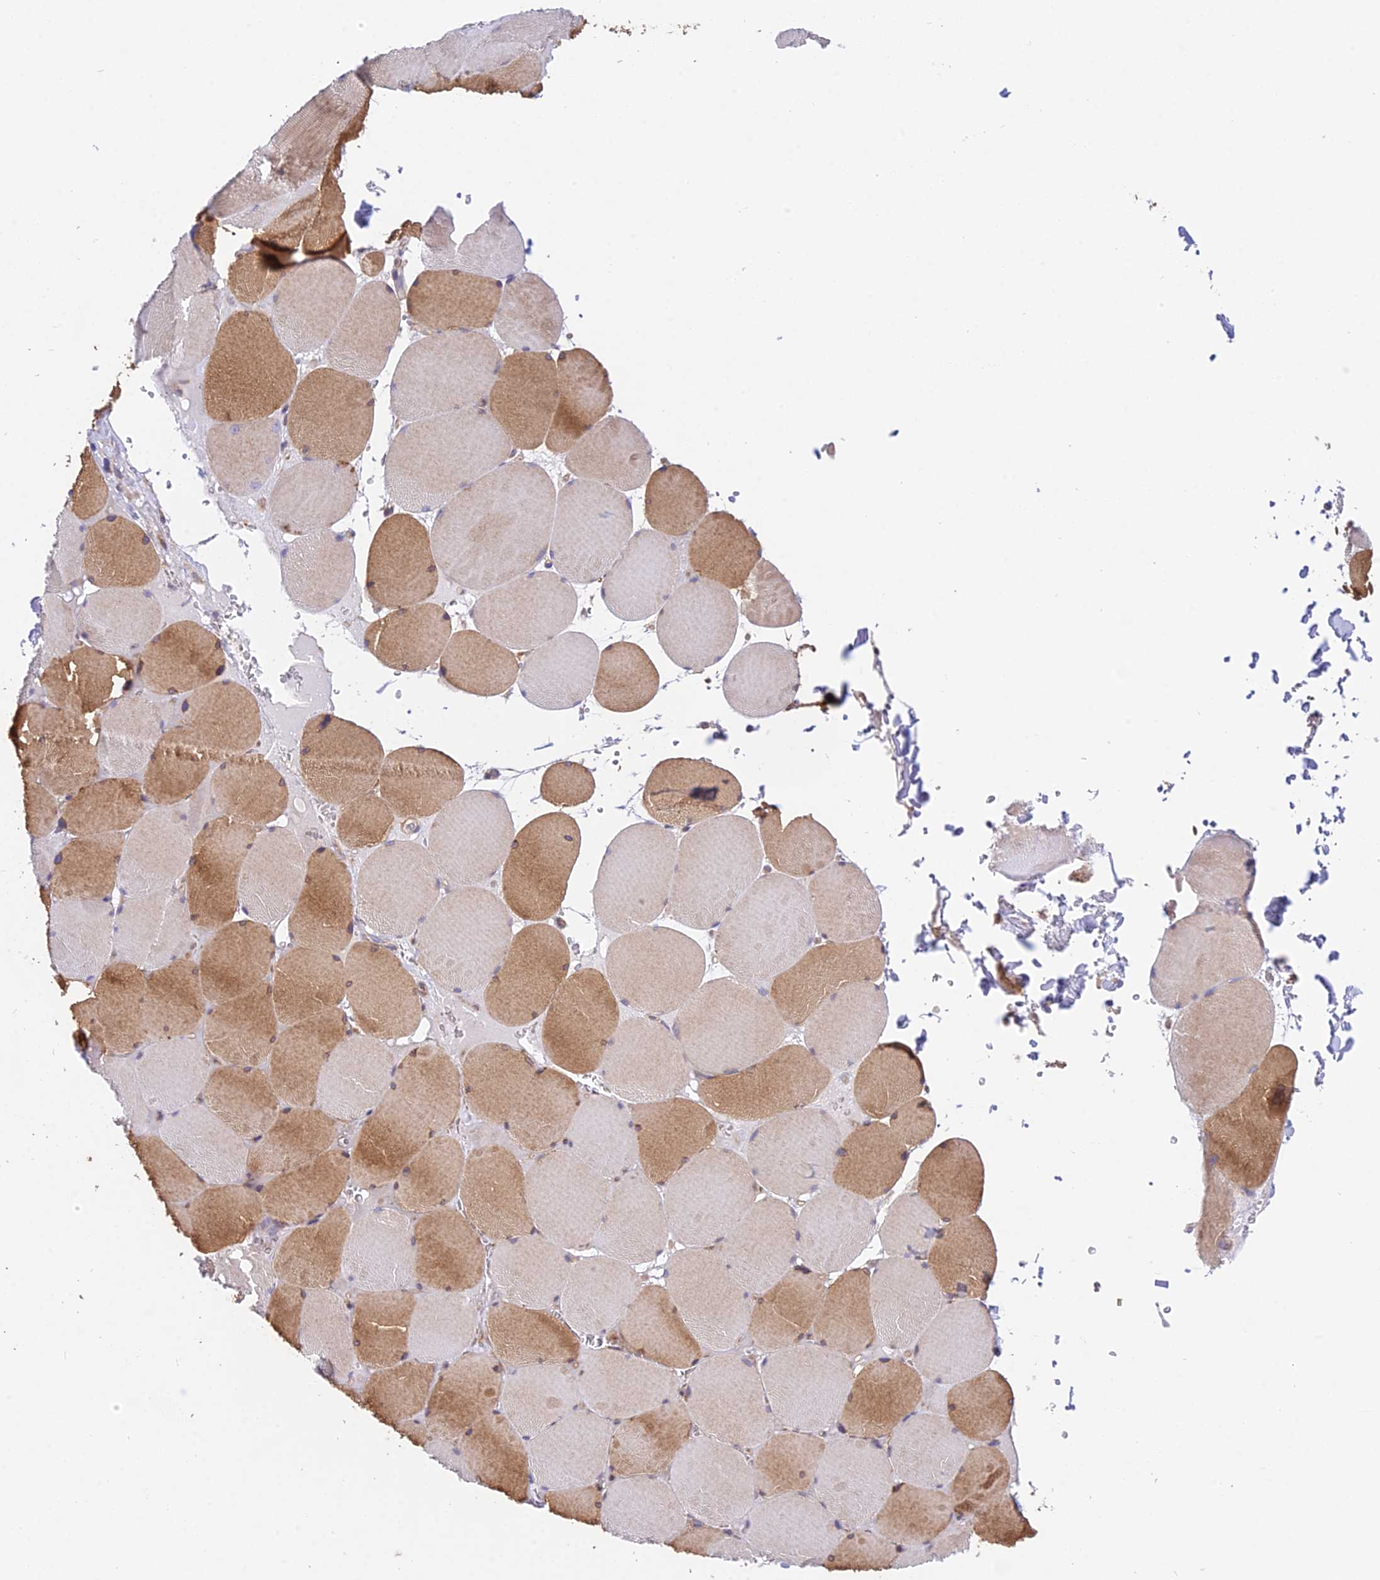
{"staining": {"intensity": "moderate", "quantity": "25%-75%", "location": "cytoplasmic/membranous"}, "tissue": "skeletal muscle", "cell_type": "Myocytes", "image_type": "normal", "snomed": [{"axis": "morphology", "description": "Normal tissue, NOS"}, {"axis": "topography", "description": "Skeletal muscle"}, {"axis": "topography", "description": "Head-Neck"}], "caption": "Immunohistochemical staining of unremarkable skeletal muscle displays medium levels of moderate cytoplasmic/membranous expression in about 25%-75% of myocytes.", "gene": "TRIM43B", "patient": {"sex": "male", "age": 66}}